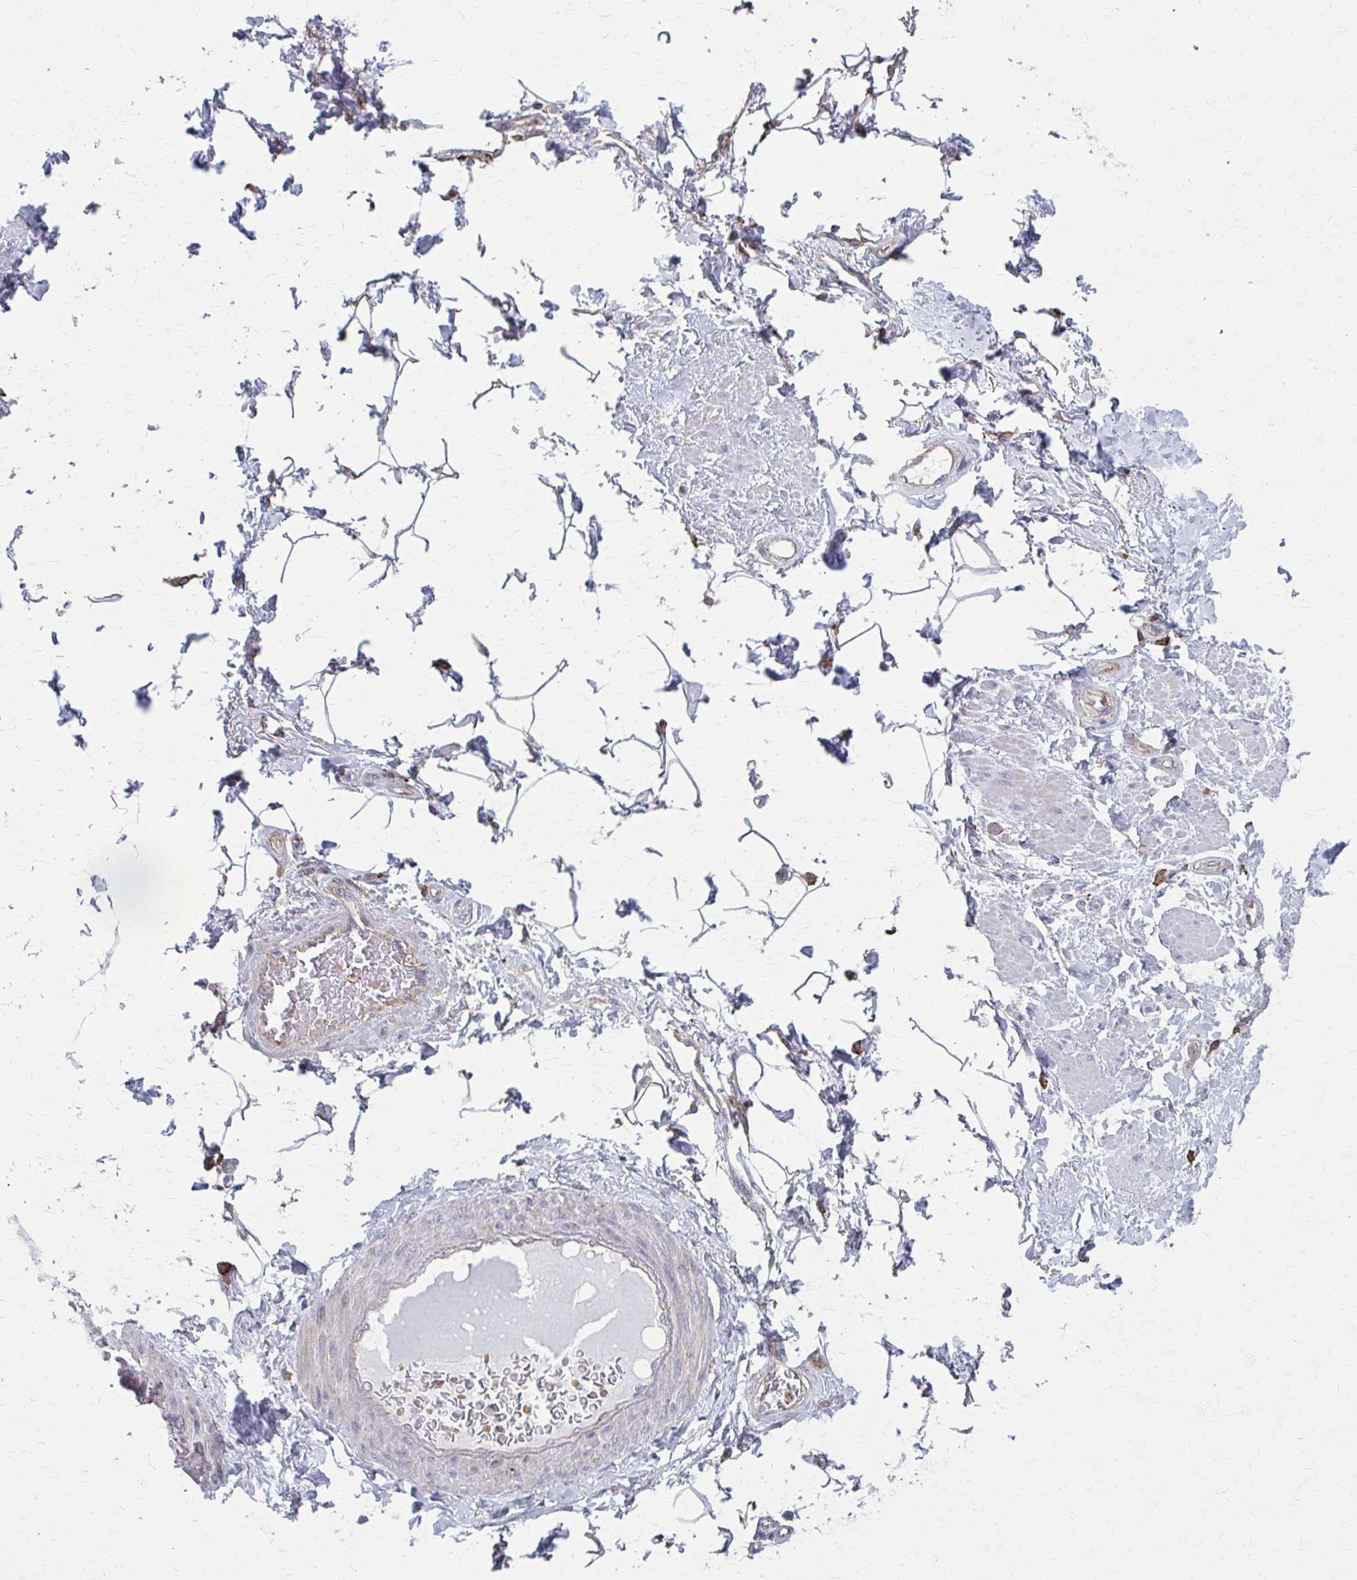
{"staining": {"intensity": "weak", "quantity": "<25%", "location": "cytoplasmic/membranous"}, "tissue": "adipose tissue", "cell_type": "Adipocytes", "image_type": "normal", "snomed": [{"axis": "morphology", "description": "Normal tissue, NOS"}, {"axis": "topography", "description": "Peripheral nerve tissue"}], "caption": "The micrograph reveals no staining of adipocytes in unremarkable adipose tissue. The staining was performed using DAB to visualize the protein expression in brown, while the nuclei were stained in blue with hematoxylin (Magnification: 20x).", "gene": "MMP14", "patient": {"sex": "male", "age": 51}}